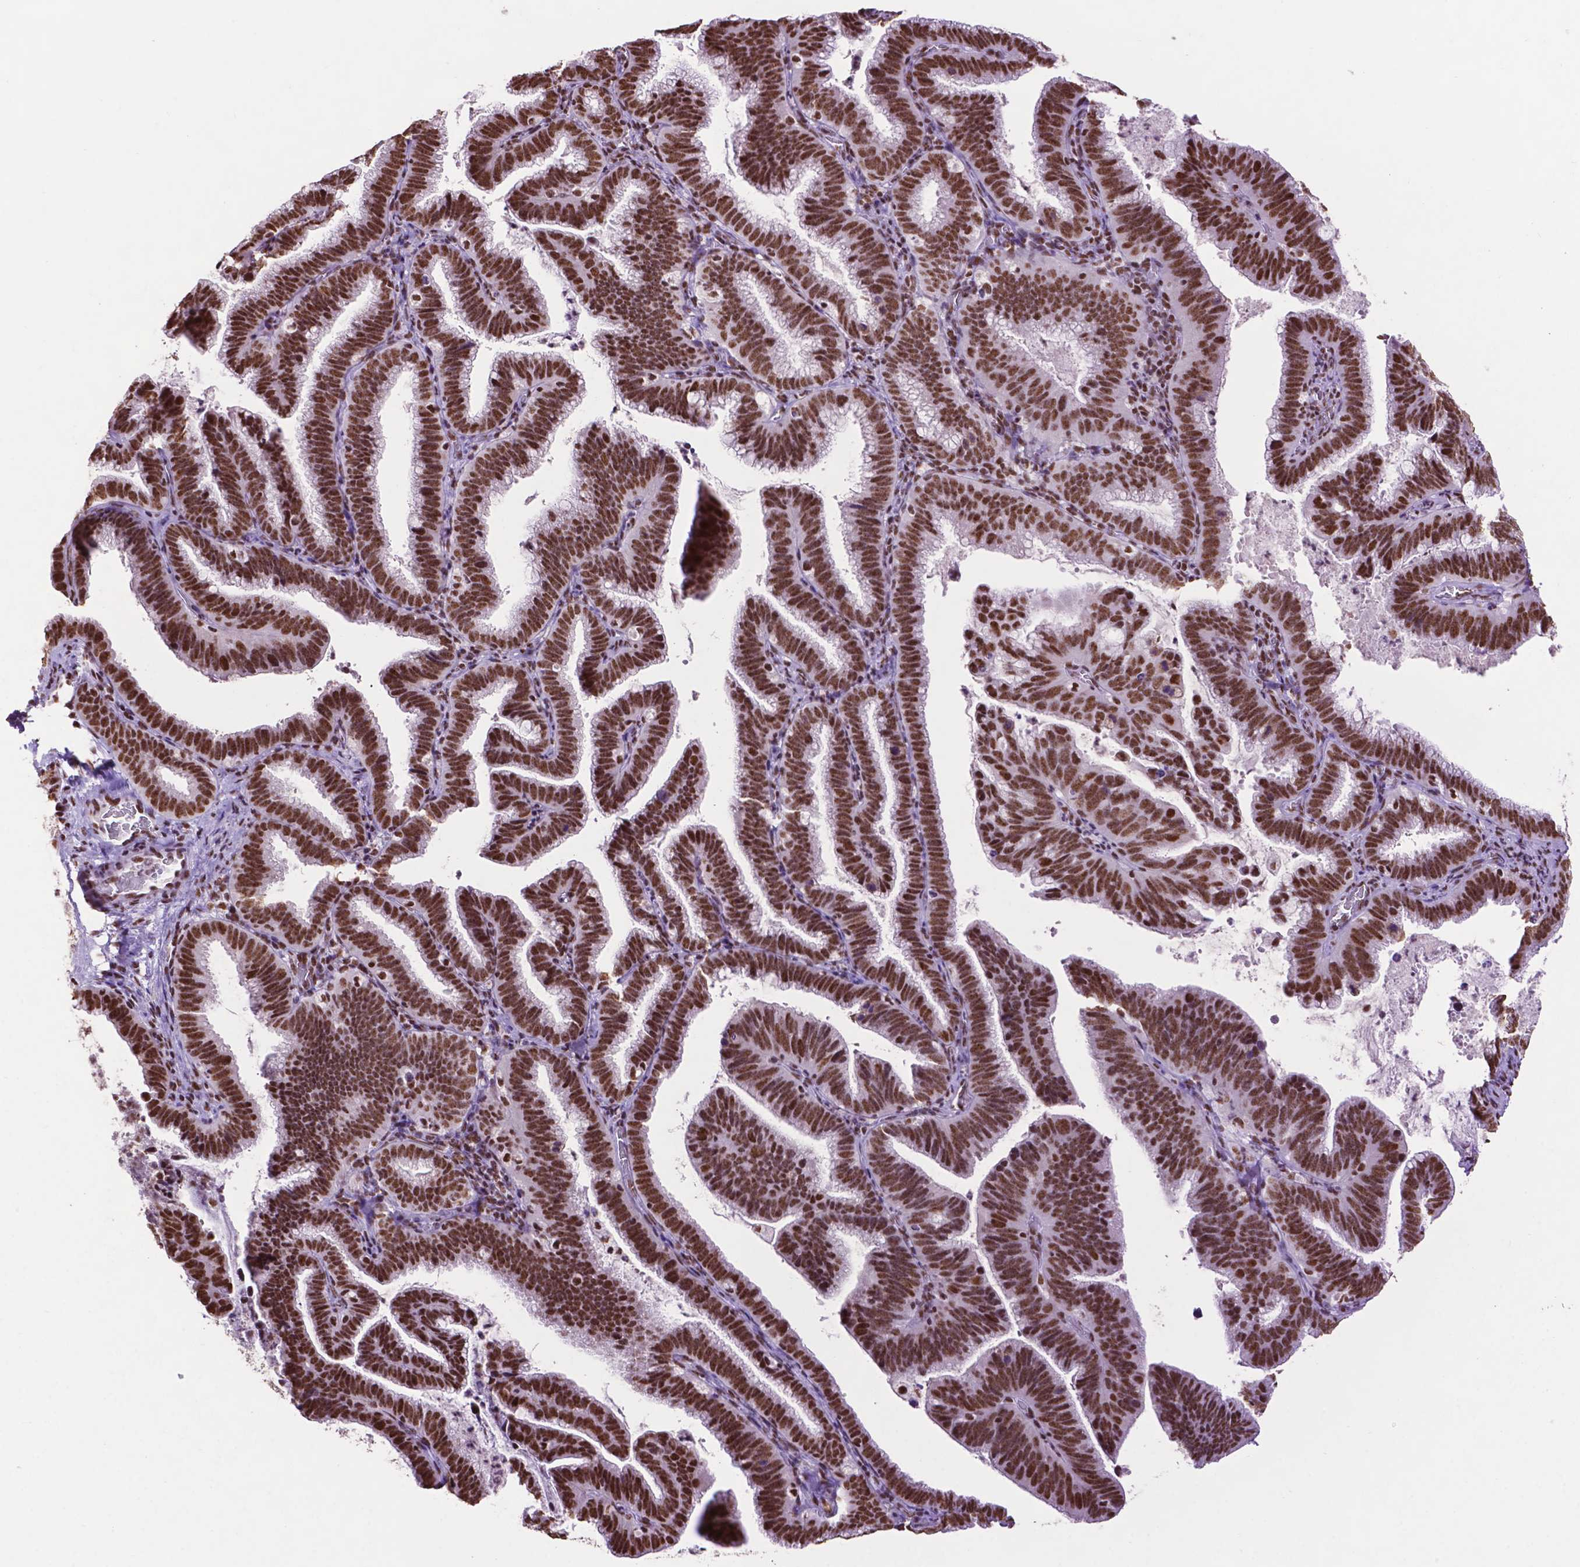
{"staining": {"intensity": "strong", "quantity": ">75%", "location": "nuclear"}, "tissue": "cervical cancer", "cell_type": "Tumor cells", "image_type": "cancer", "snomed": [{"axis": "morphology", "description": "Adenocarcinoma, NOS"}, {"axis": "topography", "description": "Cervix"}], "caption": "Brown immunohistochemical staining in cervical adenocarcinoma shows strong nuclear expression in approximately >75% of tumor cells. (DAB = brown stain, brightfield microscopy at high magnification).", "gene": "CCAR2", "patient": {"sex": "female", "age": 61}}